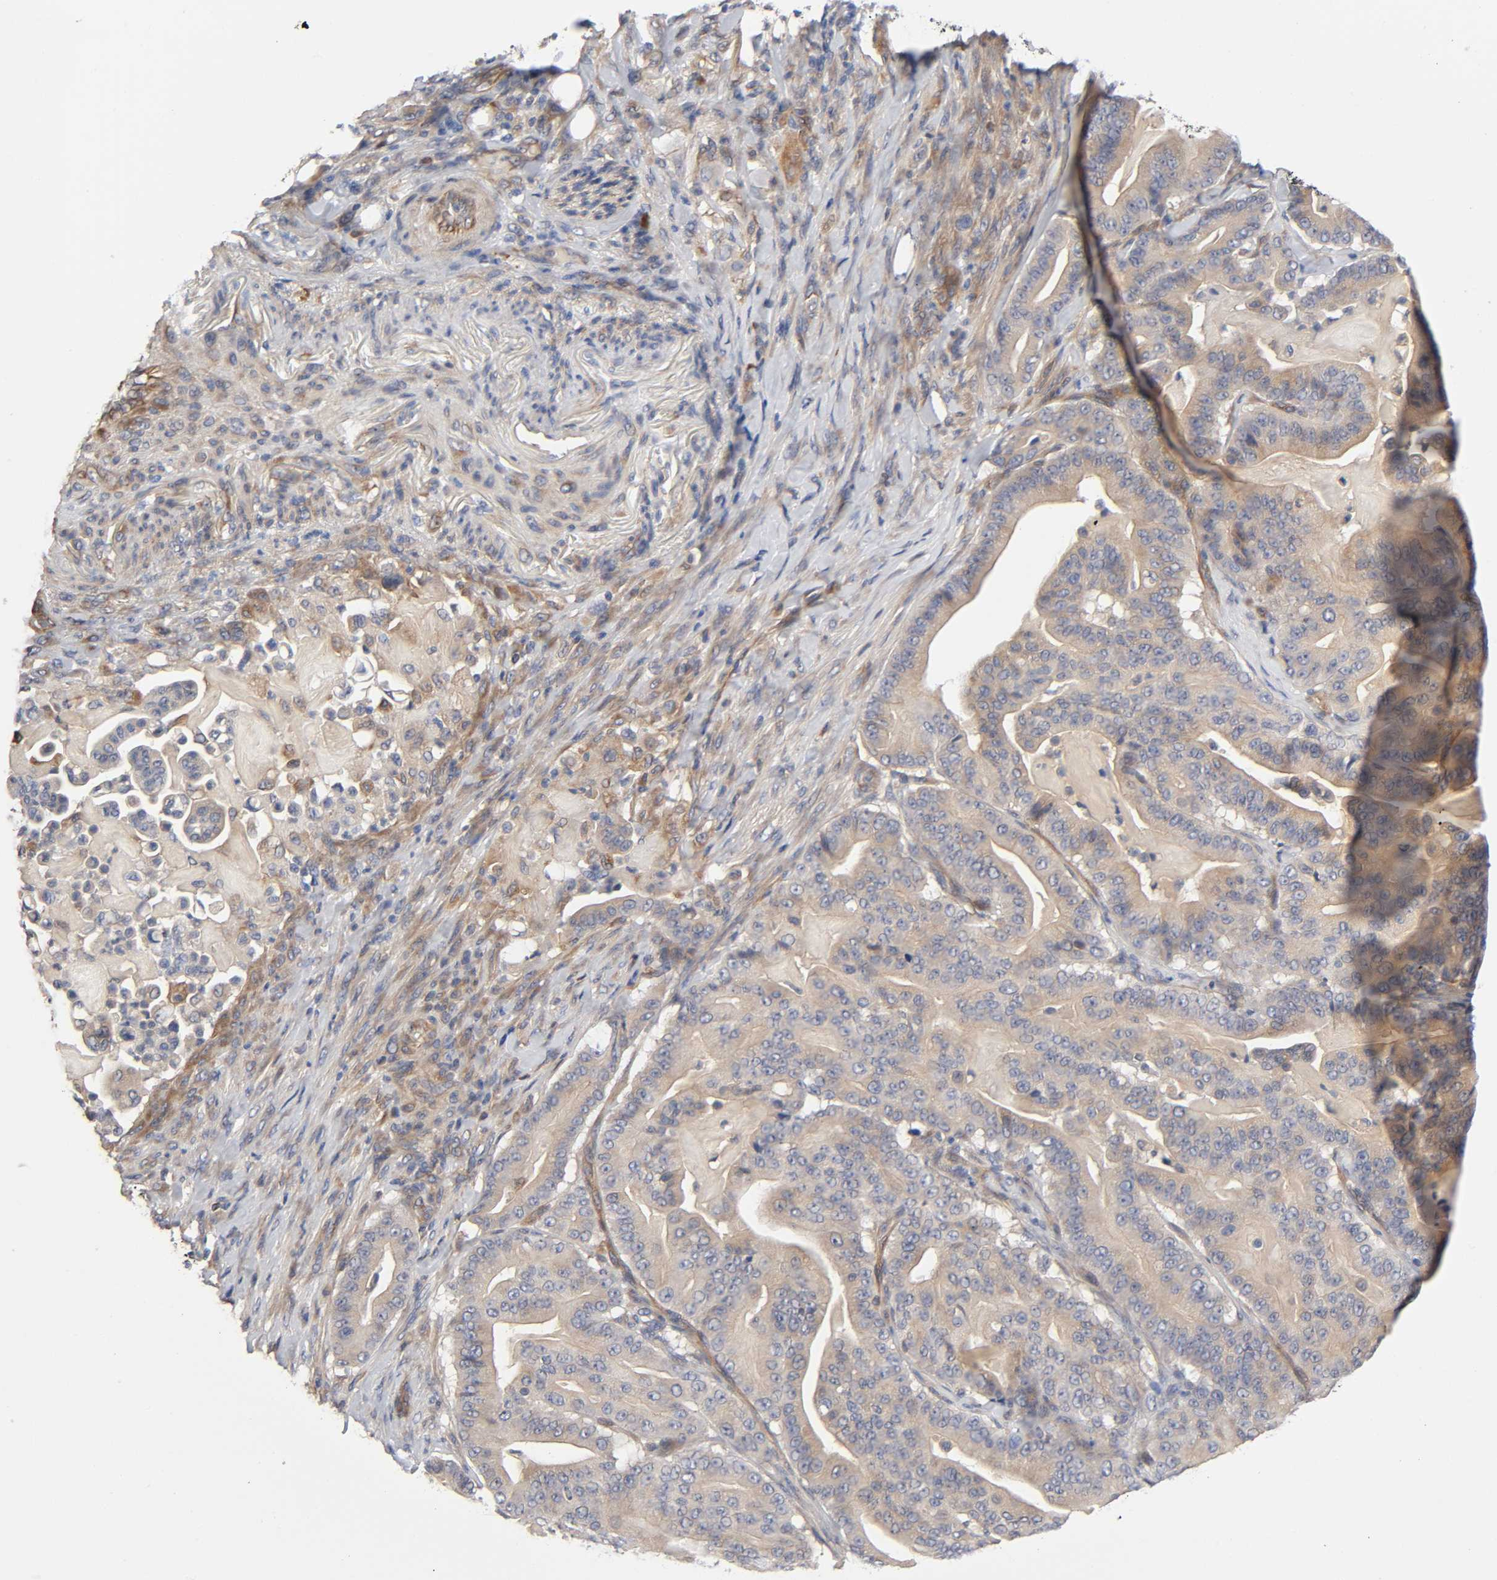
{"staining": {"intensity": "negative", "quantity": "none", "location": "none"}, "tissue": "pancreatic cancer", "cell_type": "Tumor cells", "image_type": "cancer", "snomed": [{"axis": "morphology", "description": "Adenocarcinoma, NOS"}, {"axis": "topography", "description": "Pancreas"}], "caption": "Tumor cells show no significant expression in adenocarcinoma (pancreatic).", "gene": "RAB13", "patient": {"sex": "male", "age": 63}}